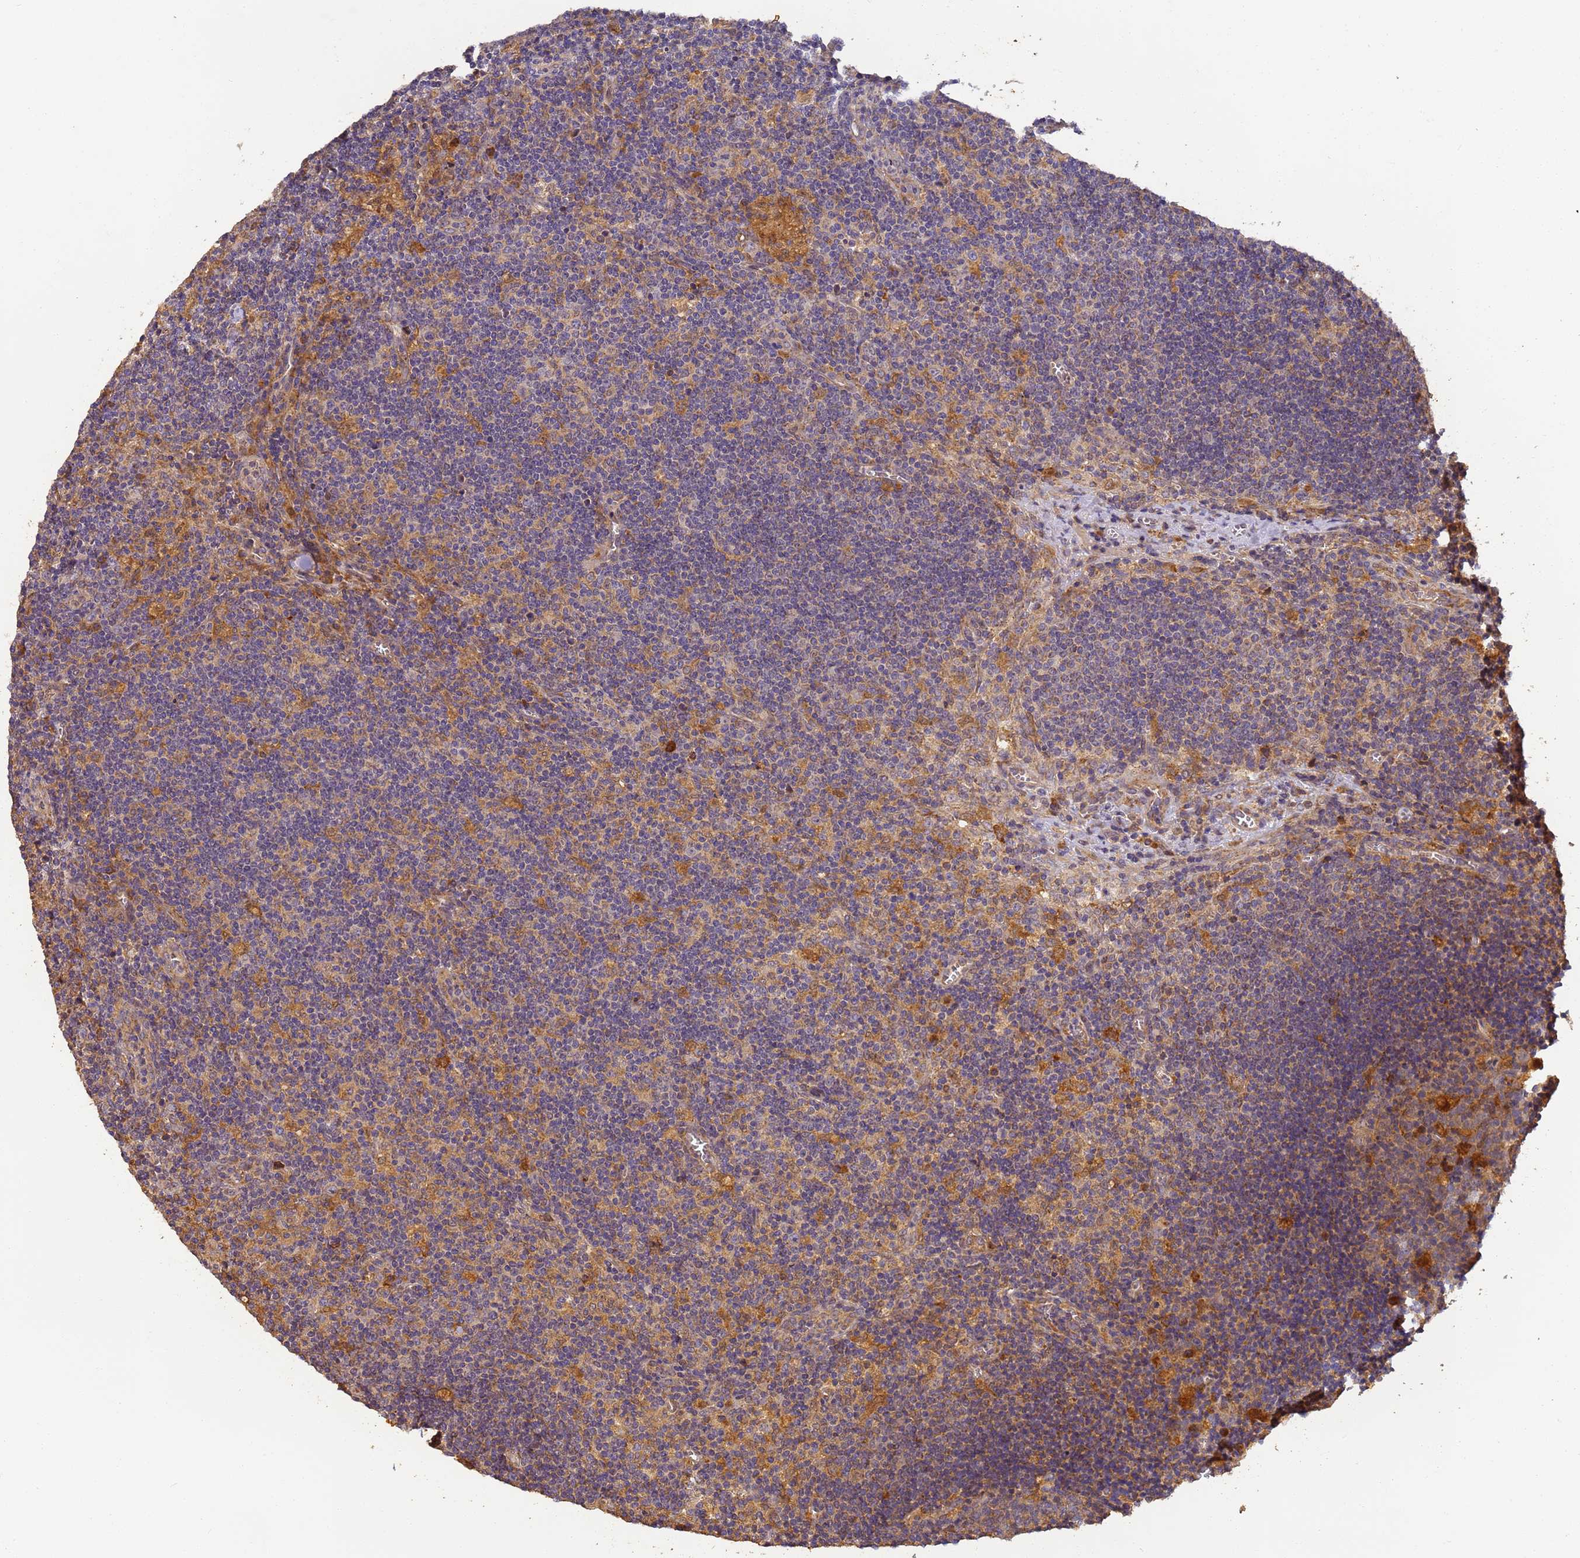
{"staining": {"intensity": "moderate", "quantity": "<25%", "location": "cytoplasmic/membranous,nuclear"}, "tissue": "lymph node", "cell_type": "Germinal center cells", "image_type": "normal", "snomed": [{"axis": "morphology", "description": "Normal tissue, NOS"}, {"axis": "topography", "description": "Lymph node"}], "caption": "Protein staining exhibits moderate cytoplasmic/membranous,nuclear expression in approximately <25% of germinal center cells in unremarkable lymph node.", "gene": "TIGAR", "patient": {"sex": "male", "age": 58}}